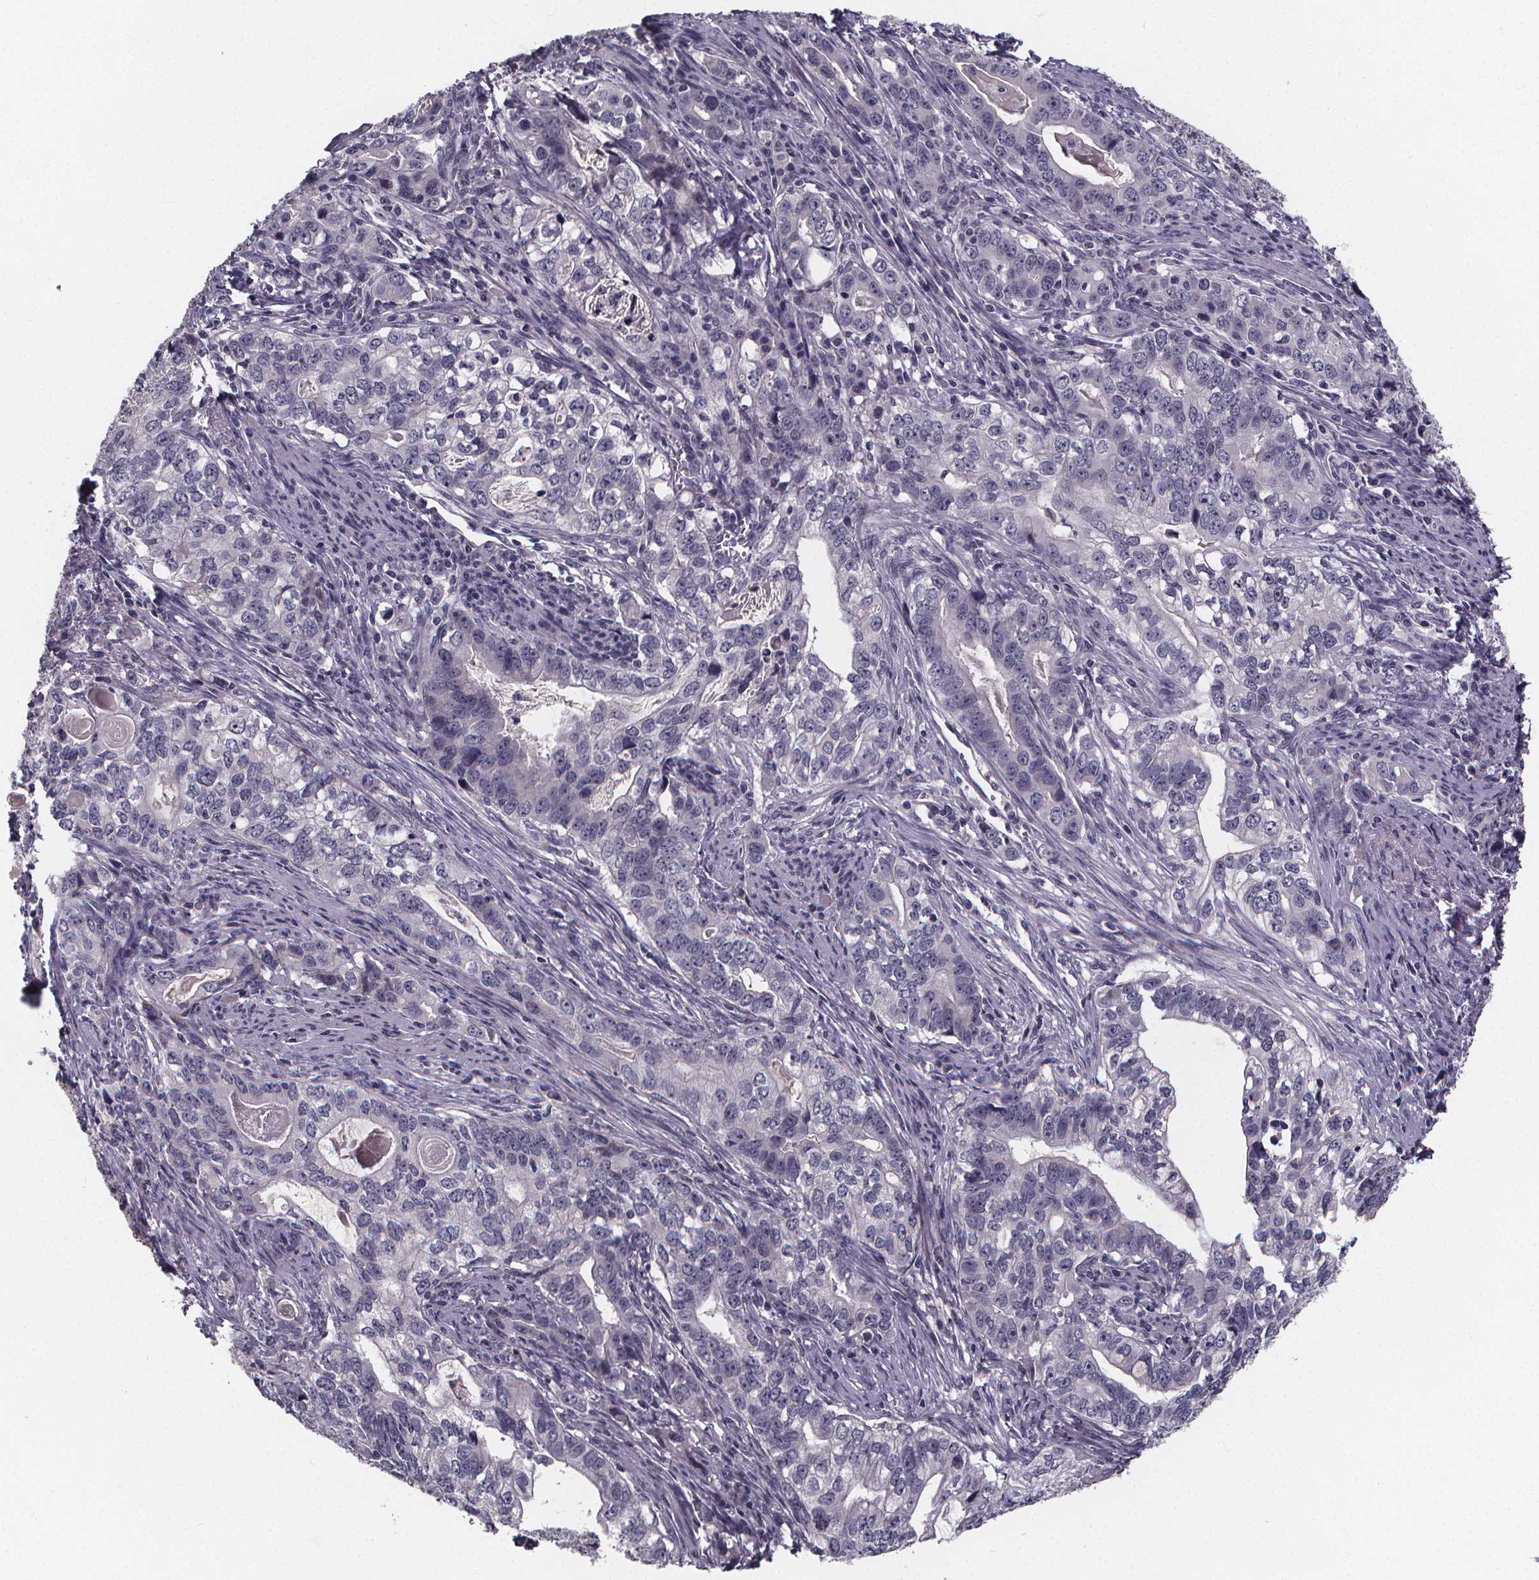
{"staining": {"intensity": "negative", "quantity": "none", "location": "none"}, "tissue": "stomach cancer", "cell_type": "Tumor cells", "image_type": "cancer", "snomed": [{"axis": "morphology", "description": "Adenocarcinoma, NOS"}, {"axis": "topography", "description": "Stomach, lower"}], "caption": "This is a photomicrograph of IHC staining of stomach cancer (adenocarcinoma), which shows no expression in tumor cells.", "gene": "AGT", "patient": {"sex": "female", "age": 72}}